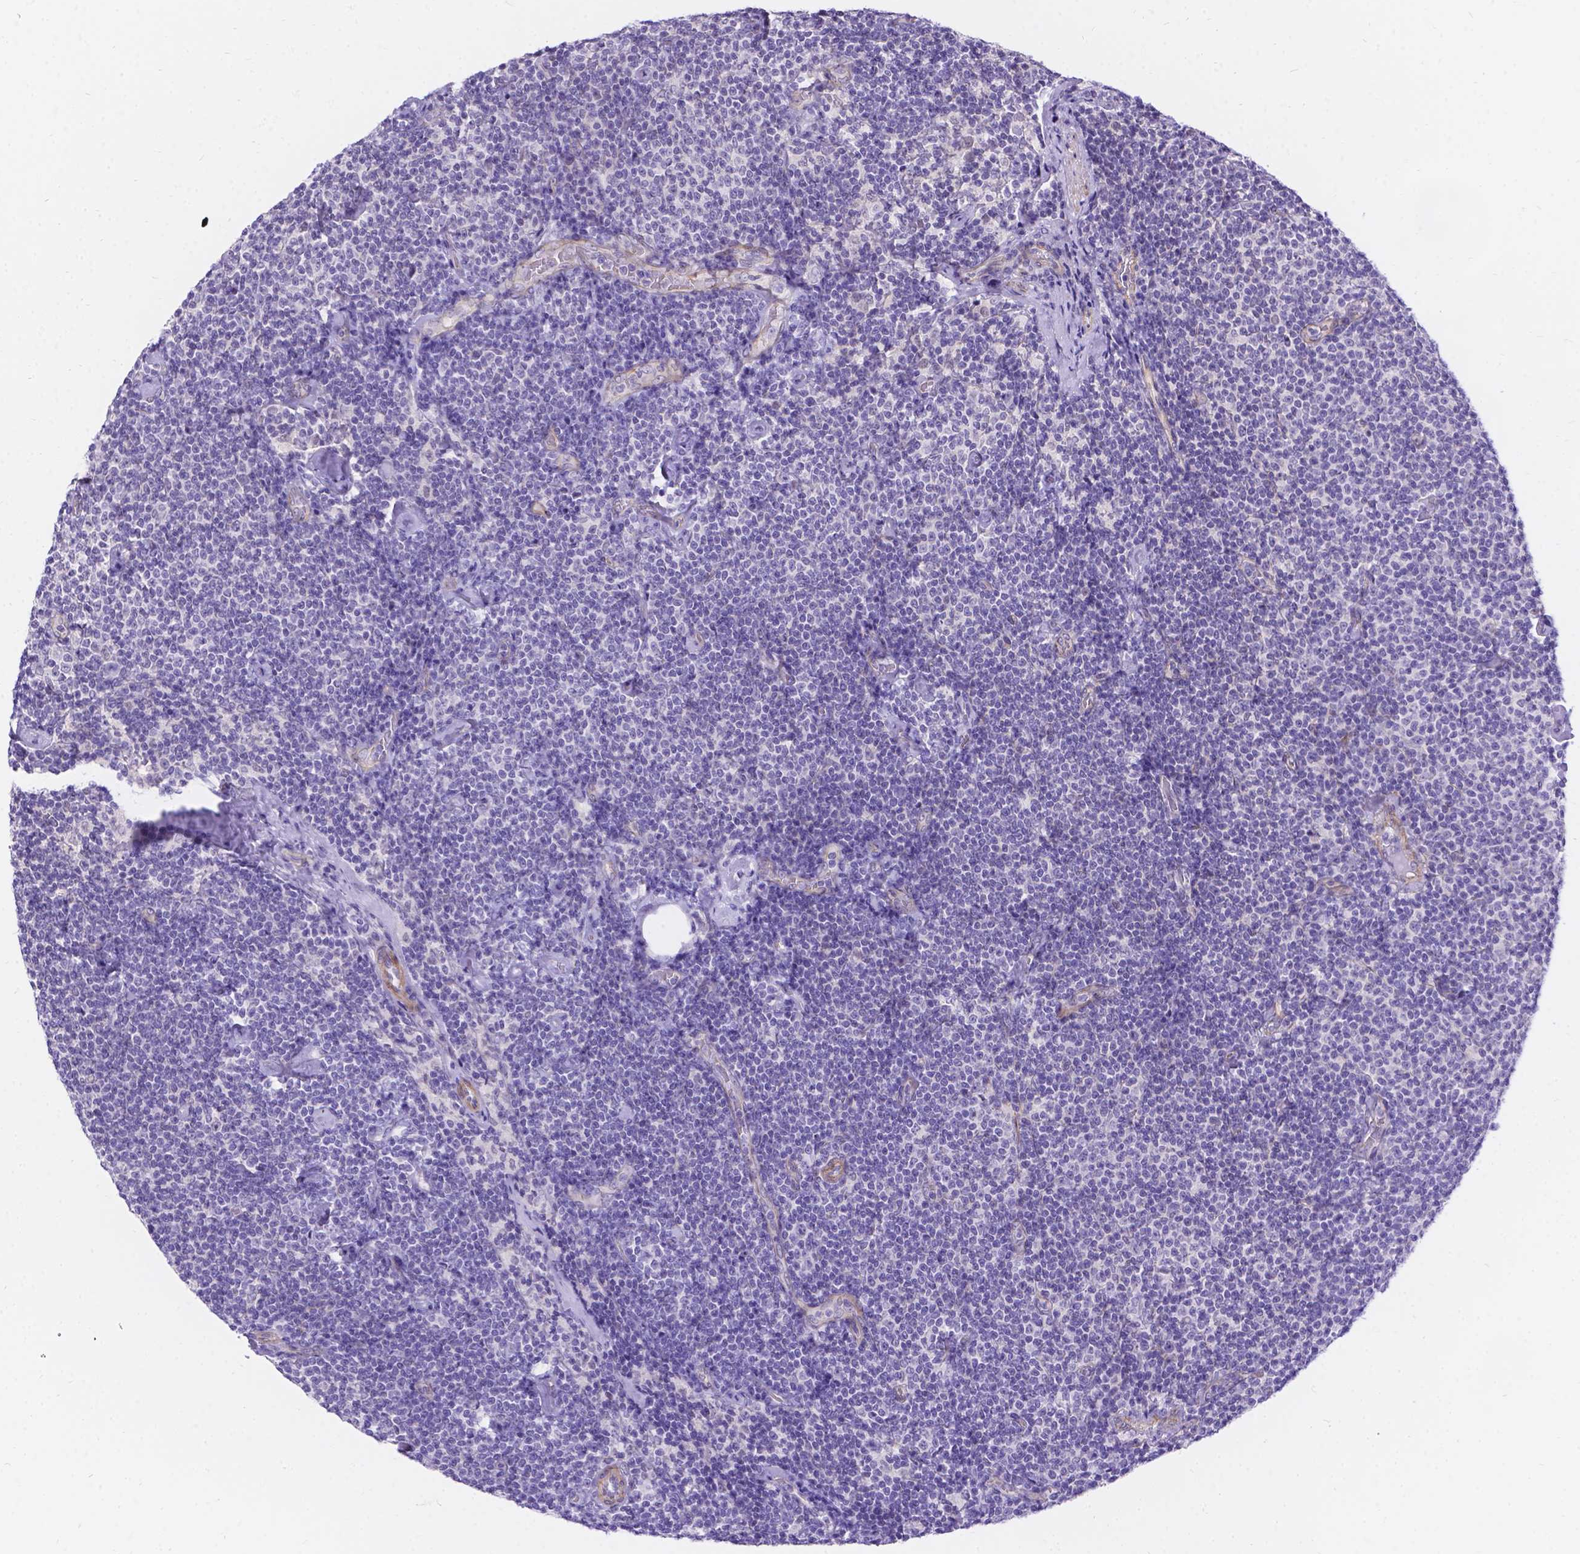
{"staining": {"intensity": "negative", "quantity": "none", "location": "none"}, "tissue": "lymphoma", "cell_type": "Tumor cells", "image_type": "cancer", "snomed": [{"axis": "morphology", "description": "Malignant lymphoma, non-Hodgkin's type, Low grade"}, {"axis": "topography", "description": "Lymph node"}], "caption": "High power microscopy image of an IHC histopathology image of low-grade malignant lymphoma, non-Hodgkin's type, revealing no significant positivity in tumor cells.", "gene": "PALS1", "patient": {"sex": "male", "age": 81}}